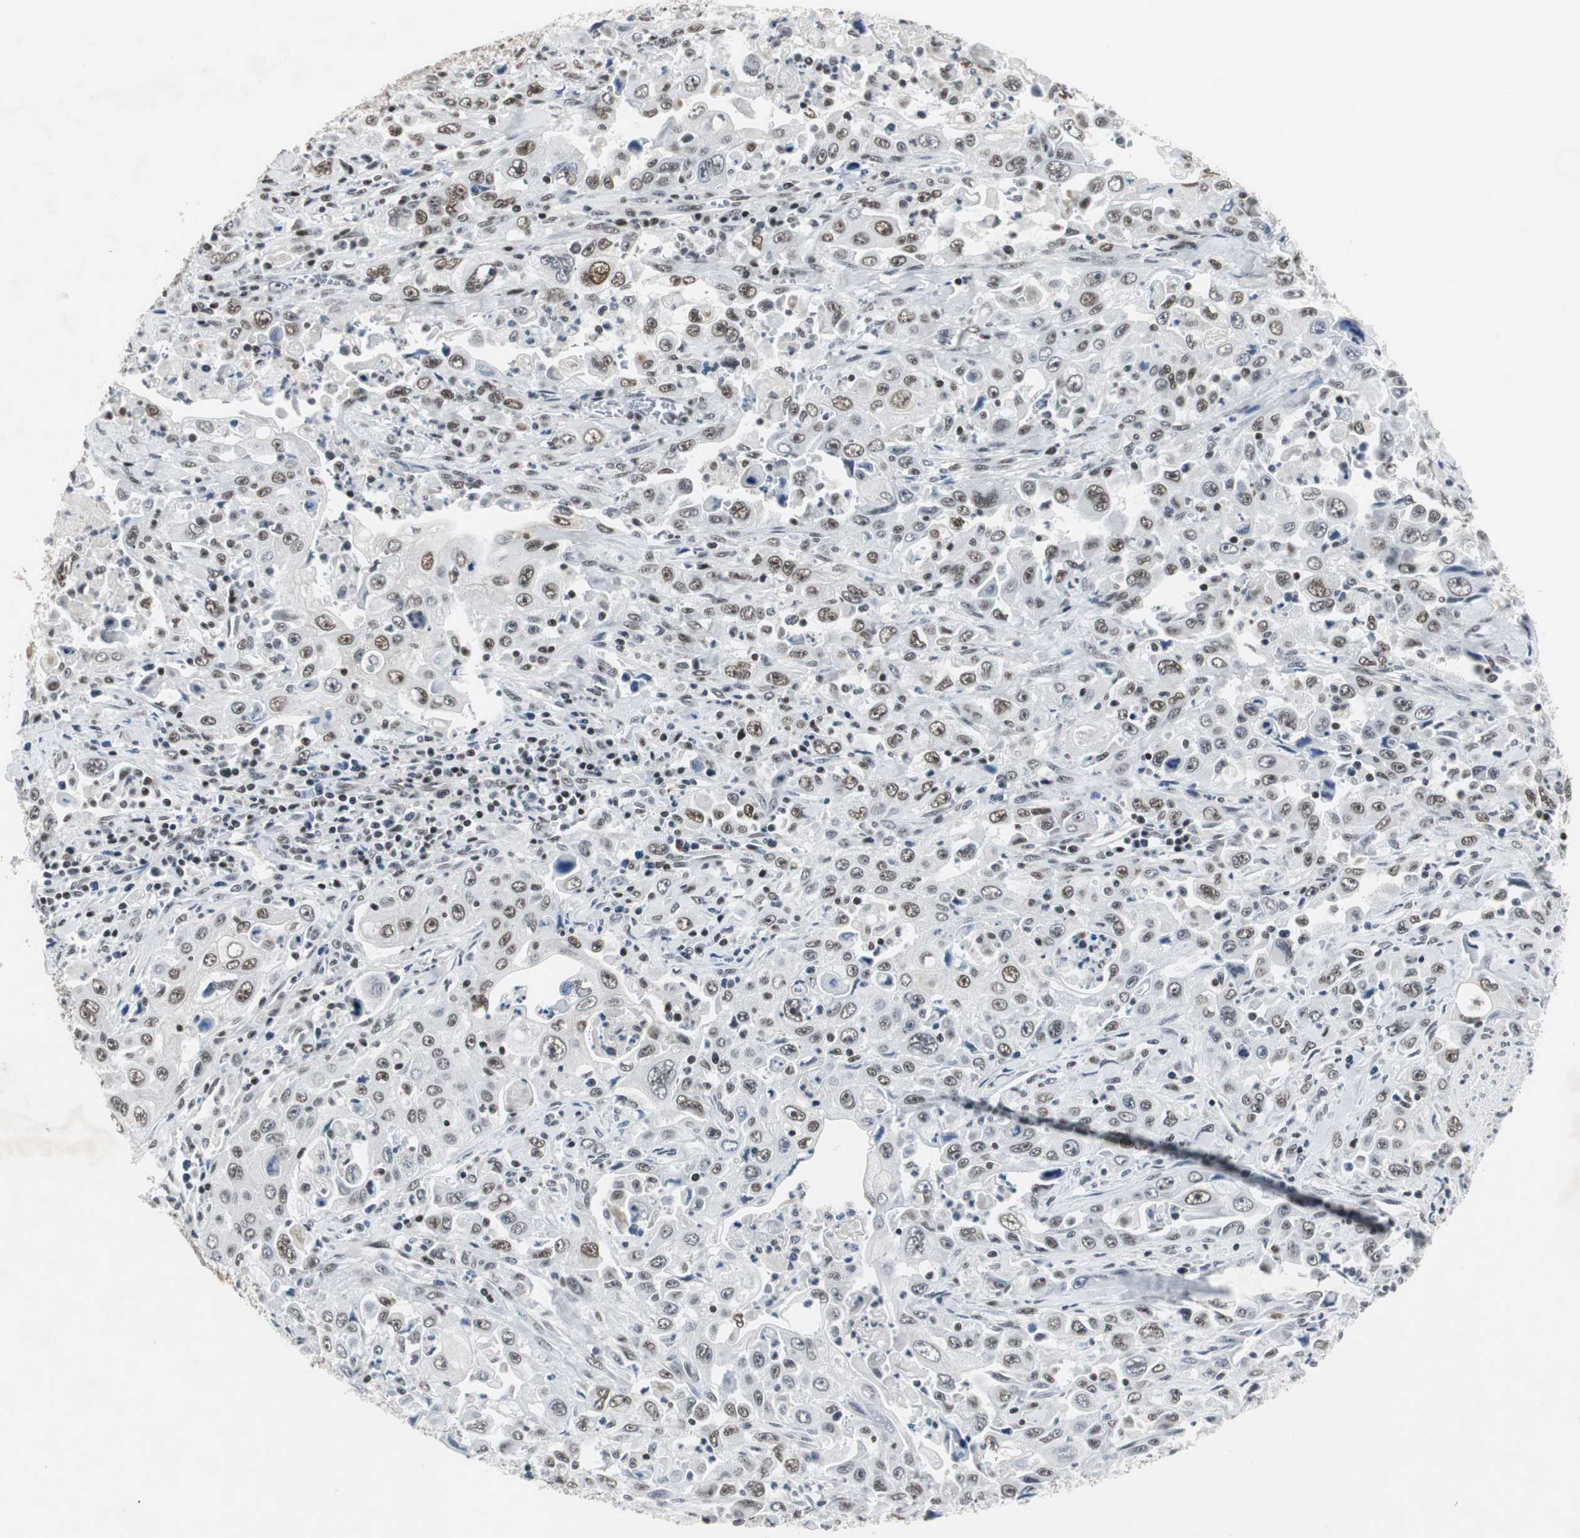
{"staining": {"intensity": "weak", "quantity": "25%-75%", "location": "nuclear"}, "tissue": "pancreatic cancer", "cell_type": "Tumor cells", "image_type": "cancer", "snomed": [{"axis": "morphology", "description": "Adenocarcinoma, NOS"}, {"axis": "topography", "description": "Pancreas"}], "caption": "High-power microscopy captured an immunohistochemistry (IHC) histopathology image of adenocarcinoma (pancreatic), revealing weak nuclear expression in about 25%-75% of tumor cells.", "gene": "RAD9A", "patient": {"sex": "male", "age": 70}}